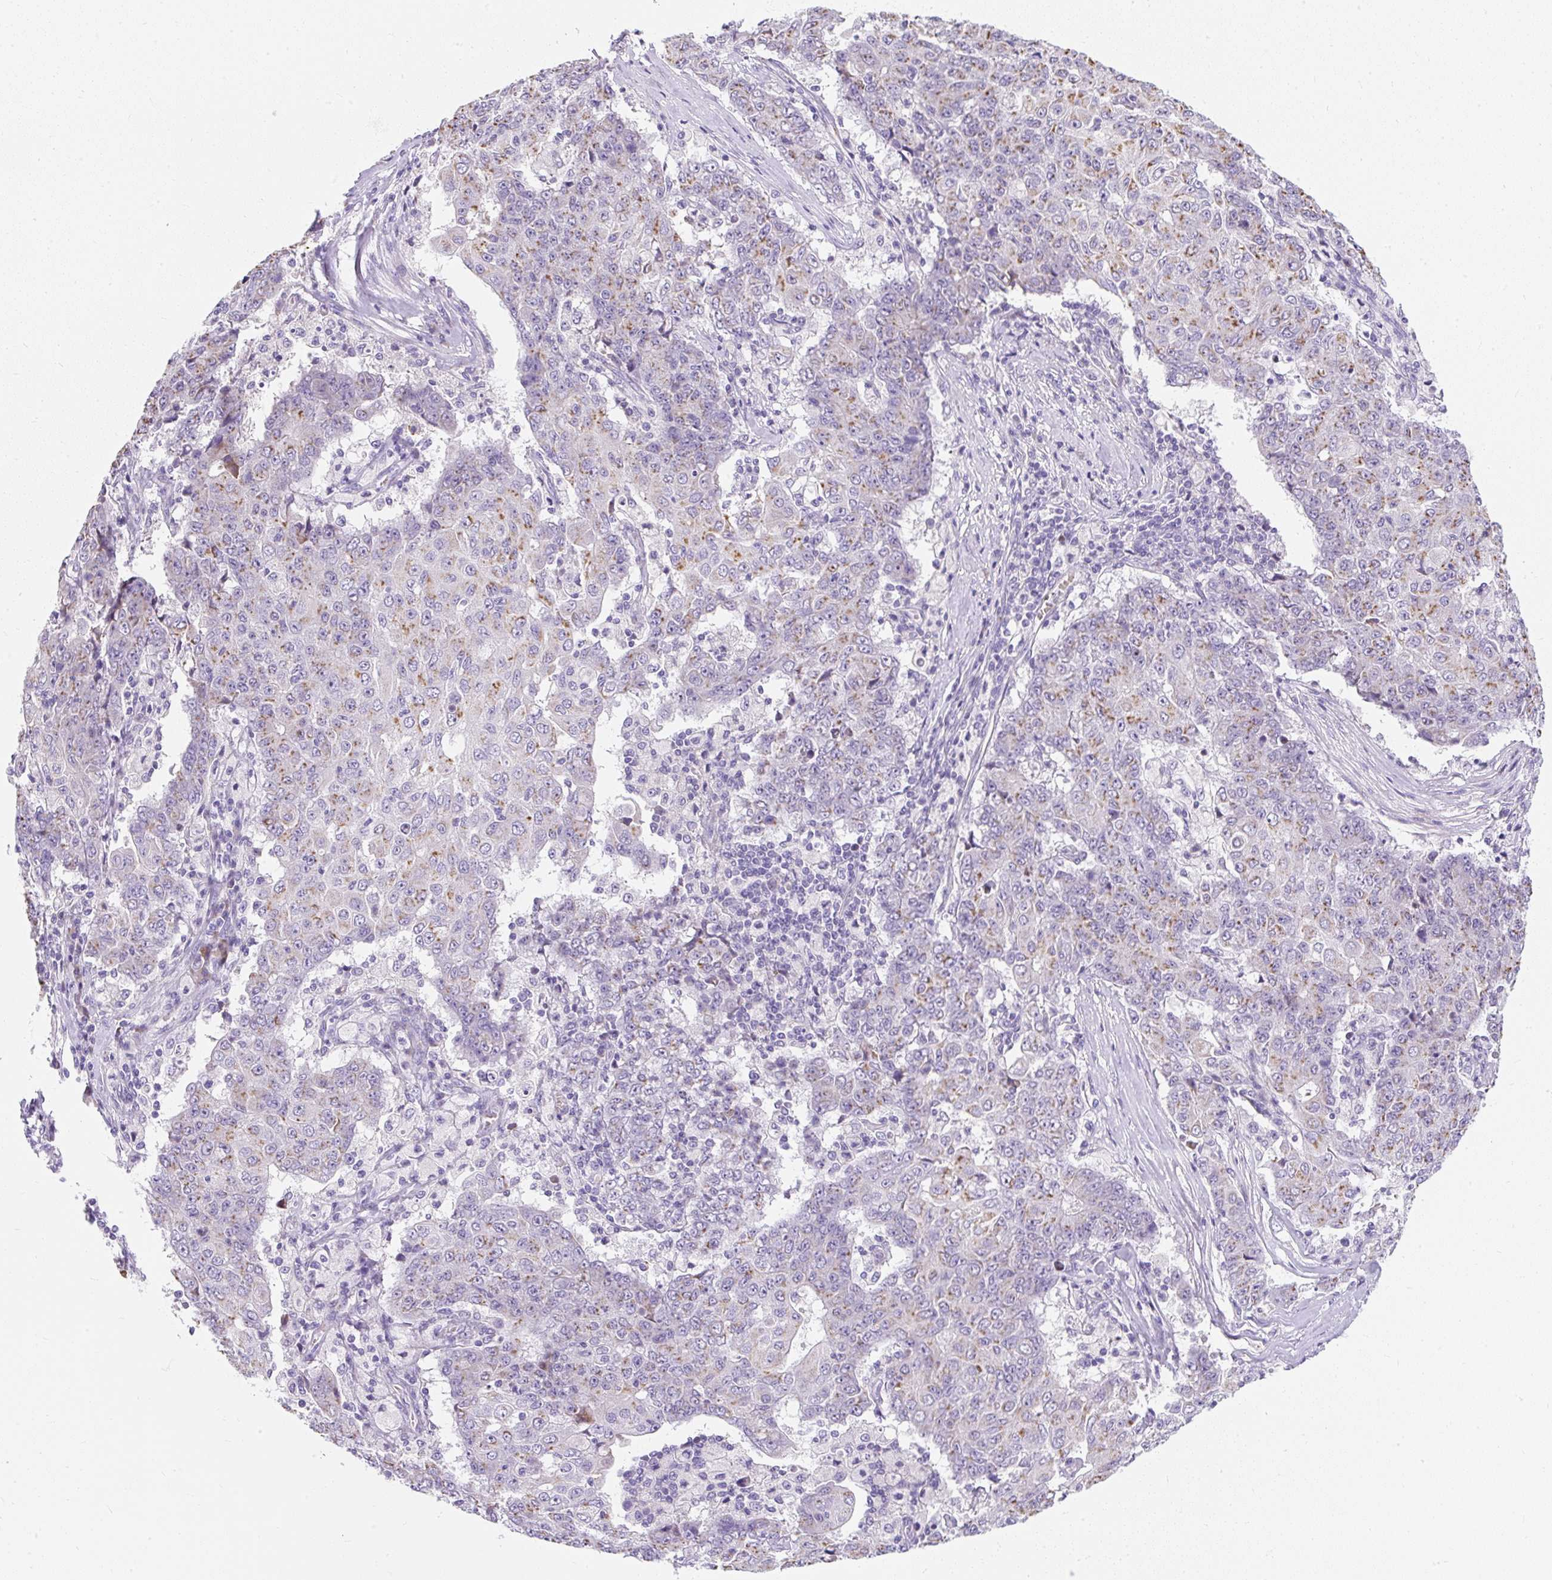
{"staining": {"intensity": "moderate", "quantity": "25%-75%", "location": "cytoplasmic/membranous"}, "tissue": "ovarian cancer", "cell_type": "Tumor cells", "image_type": "cancer", "snomed": [{"axis": "morphology", "description": "Carcinoma, endometroid"}, {"axis": "topography", "description": "Ovary"}], "caption": "Protein expression analysis of endometroid carcinoma (ovarian) reveals moderate cytoplasmic/membranous staining in approximately 25%-75% of tumor cells. Immunohistochemistry (ihc) stains the protein of interest in brown and the nuclei are stained blue.", "gene": "DTX4", "patient": {"sex": "female", "age": 42}}